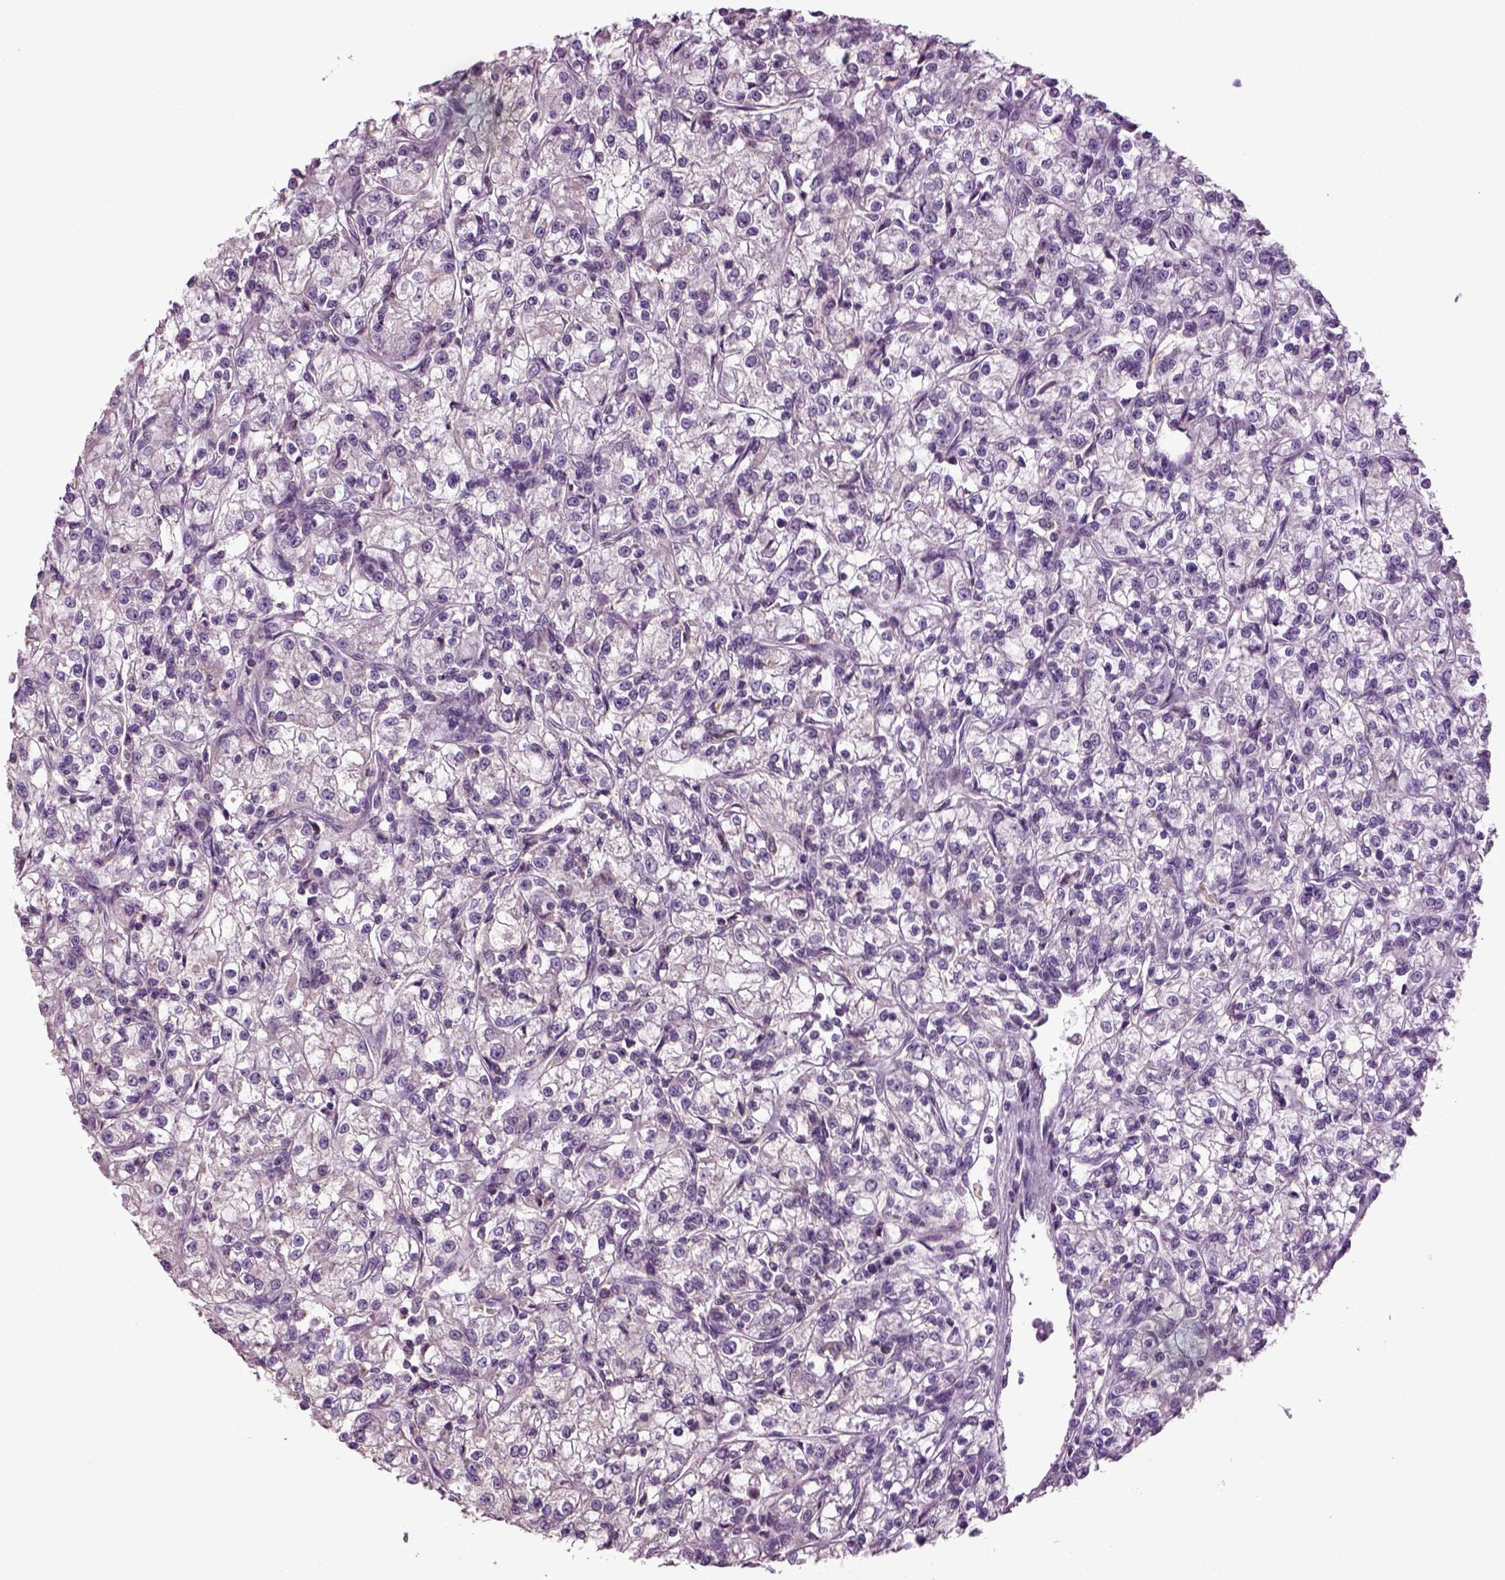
{"staining": {"intensity": "negative", "quantity": "none", "location": "none"}, "tissue": "renal cancer", "cell_type": "Tumor cells", "image_type": "cancer", "snomed": [{"axis": "morphology", "description": "Adenocarcinoma, NOS"}, {"axis": "topography", "description": "Kidney"}], "caption": "This is an immunohistochemistry histopathology image of renal adenocarcinoma. There is no expression in tumor cells.", "gene": "DEFB118", "patient": {"sex": "female", "age": 59}}